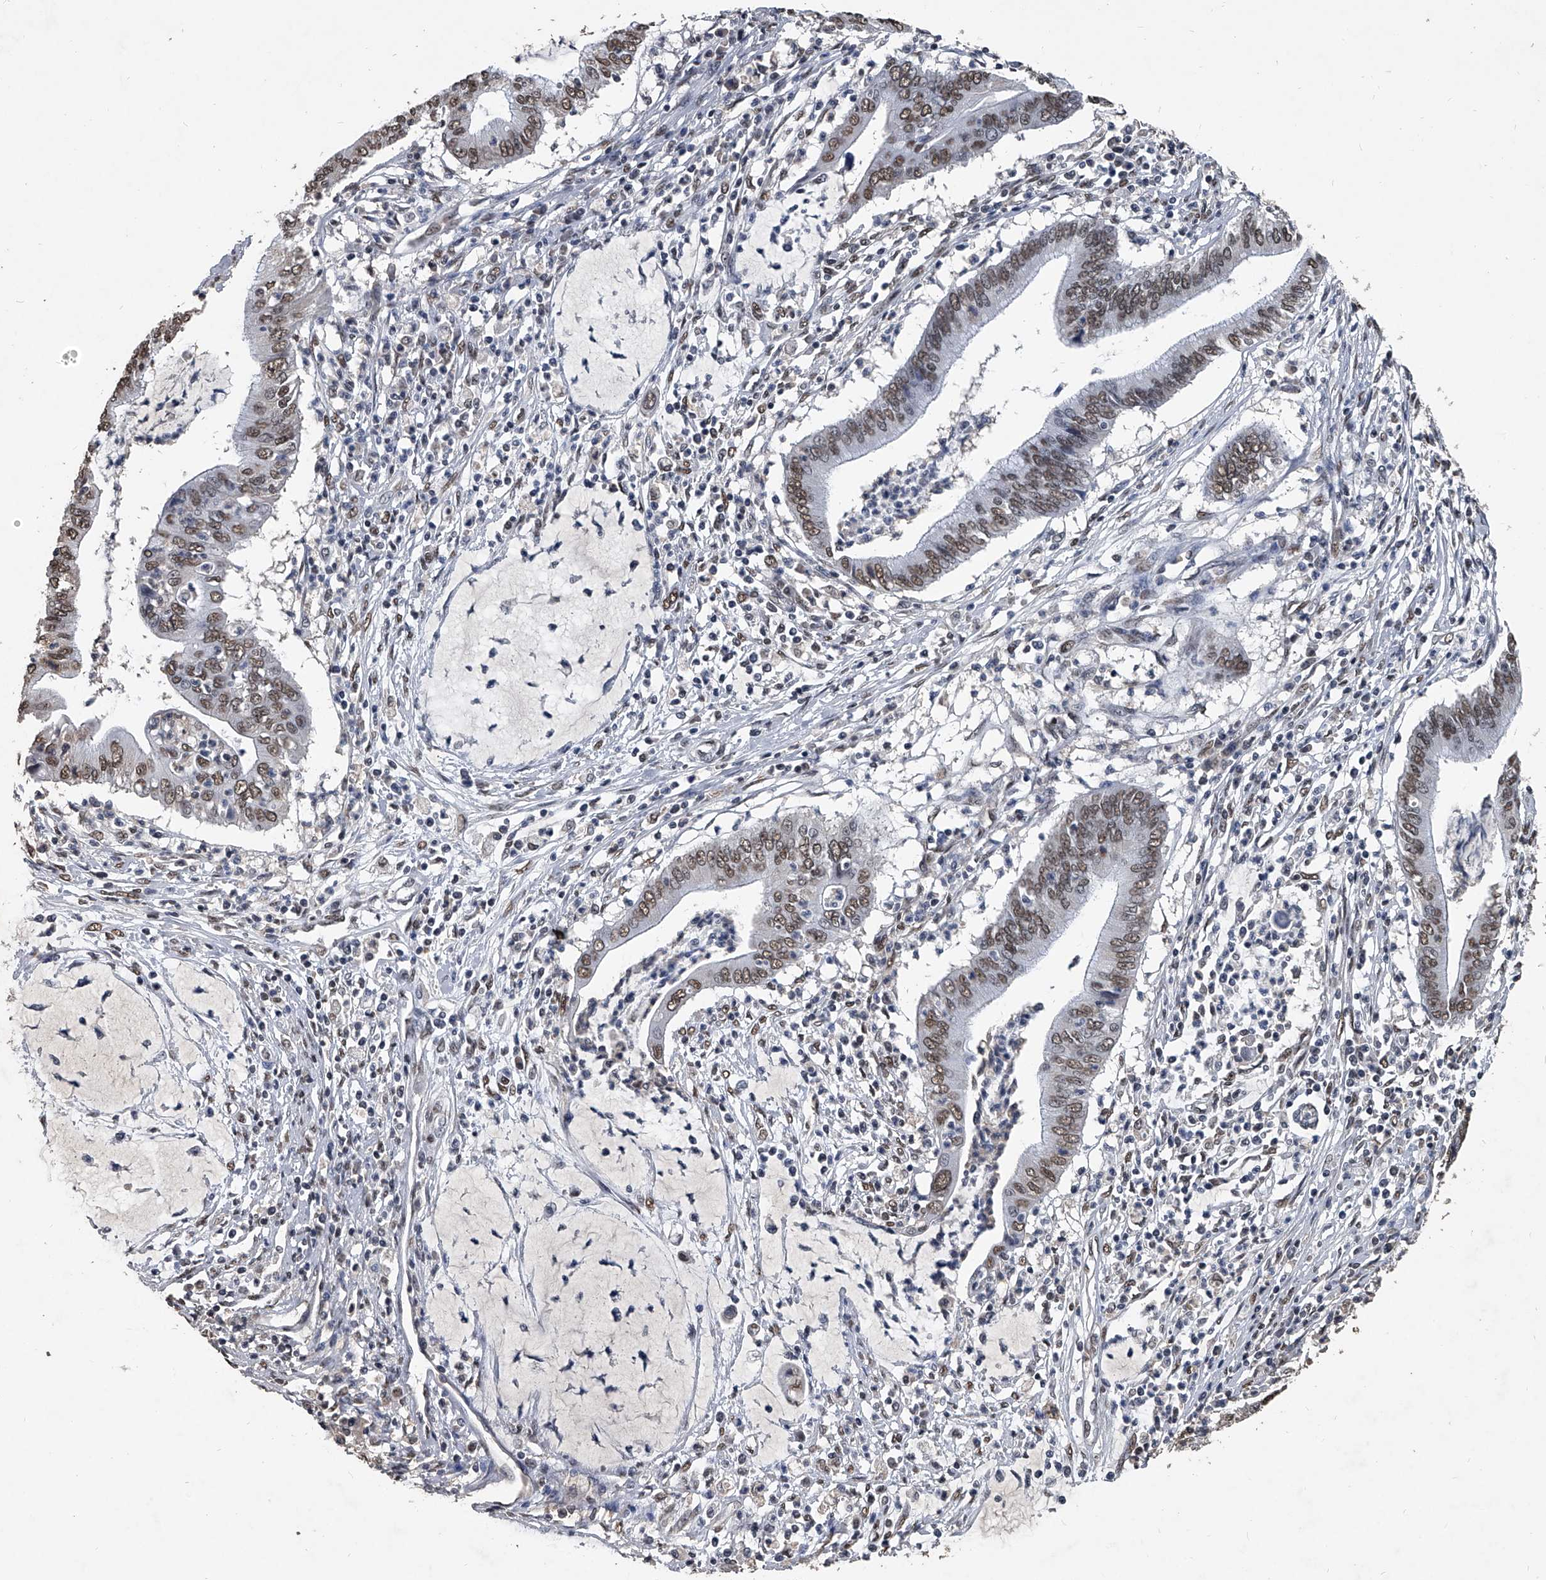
{"staining": {"intensity": "weak", "quantity": ">75%", "location": "nuclear"}, "tissue": "cervical cancer", "cell_type": "Tumor cells", "image_type": "cancer", "snomed": [{"axis": "morphology", "description": "Adenocarcinoma, NOS"}, {"axis": "topography", "description": "Cervix"}], "caption": "This is an image of IHC staining of cervical cancer (adenocarcinoma), which shows weak staining in the nuclear of tumor cells.", "gene": "MATR3", "patient": {"sex": "female", "age": 36}}